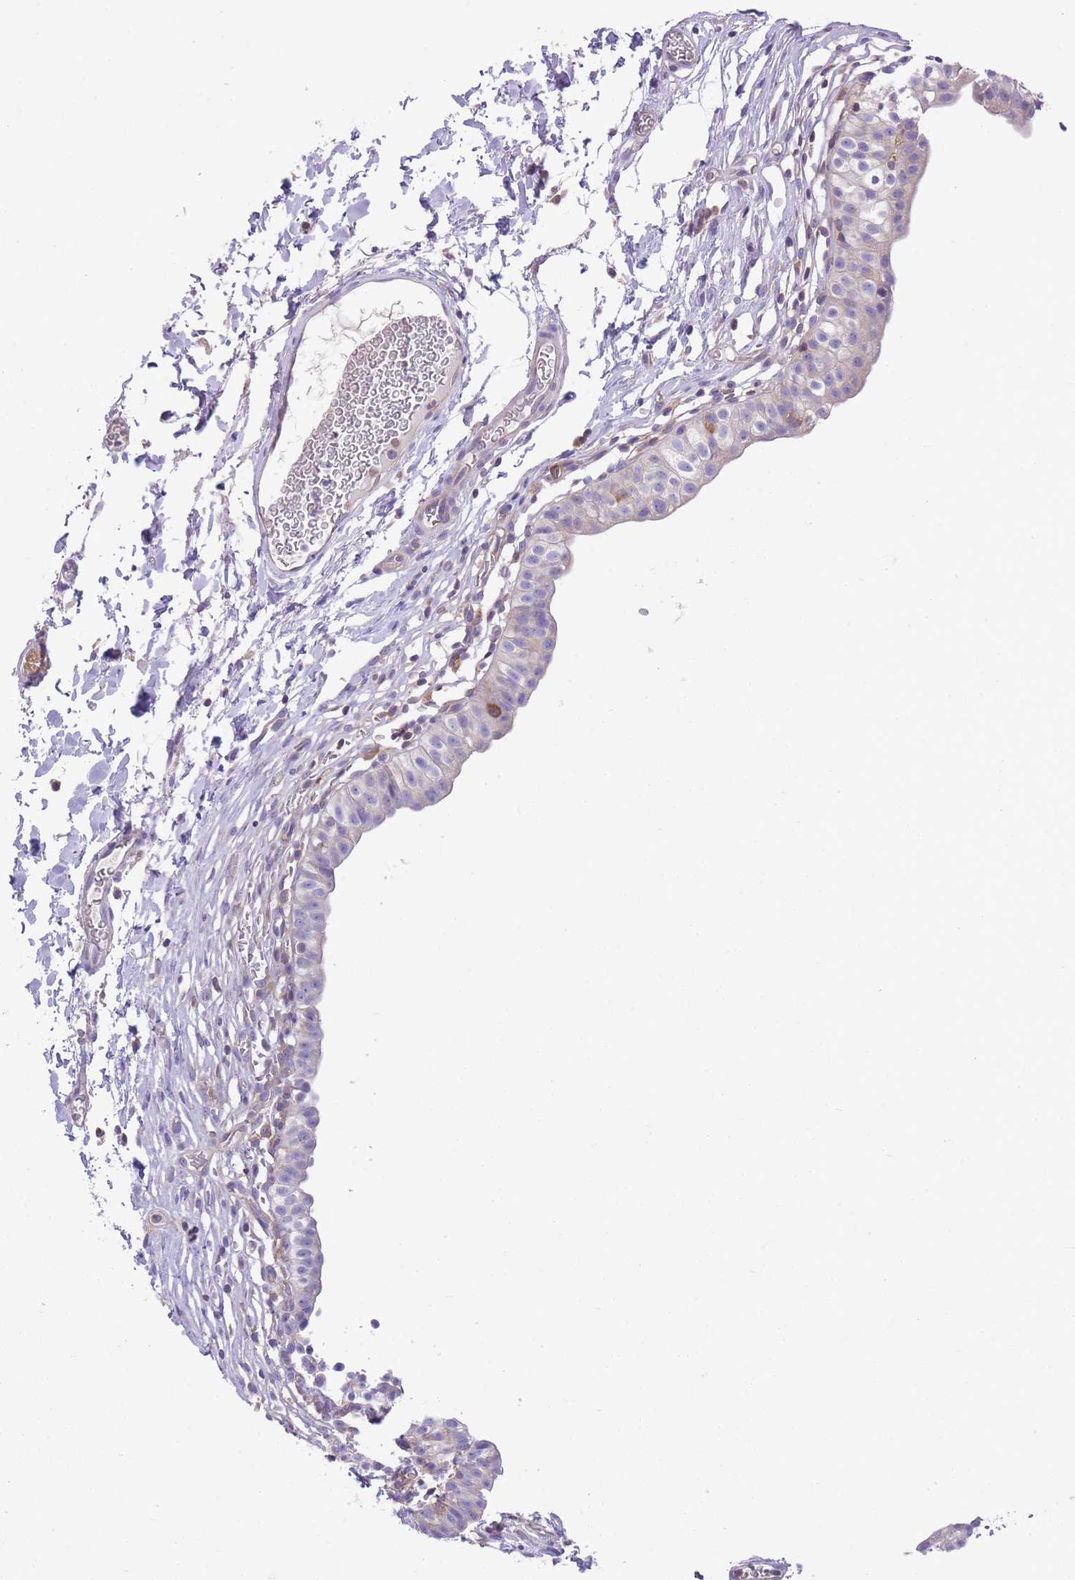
{"staining": {"intensity": "weak", "quantity": "25%-75%", "location": "cytoplasmic/membranous"}, "tissue": "urinary bladder", "cell_type": "Urothelial cells", "image_type": "normal", "snomed": [{"axis": "morphology", "description": "Normal tissue, NOS"}, {"axis": "topography", "description": "Urinary bladder"}, {"axis": "topography", "description": "Peripheral nerve tissue"}], "caption": "Brown immunohistochemical staining in benign urinary bladder reveals weak cytoplasmic/membranous staining in about 25%-75% of urothelial cells.", "gene": "PRKAR1A", "patient": {"sex": "male", "age": 55}}